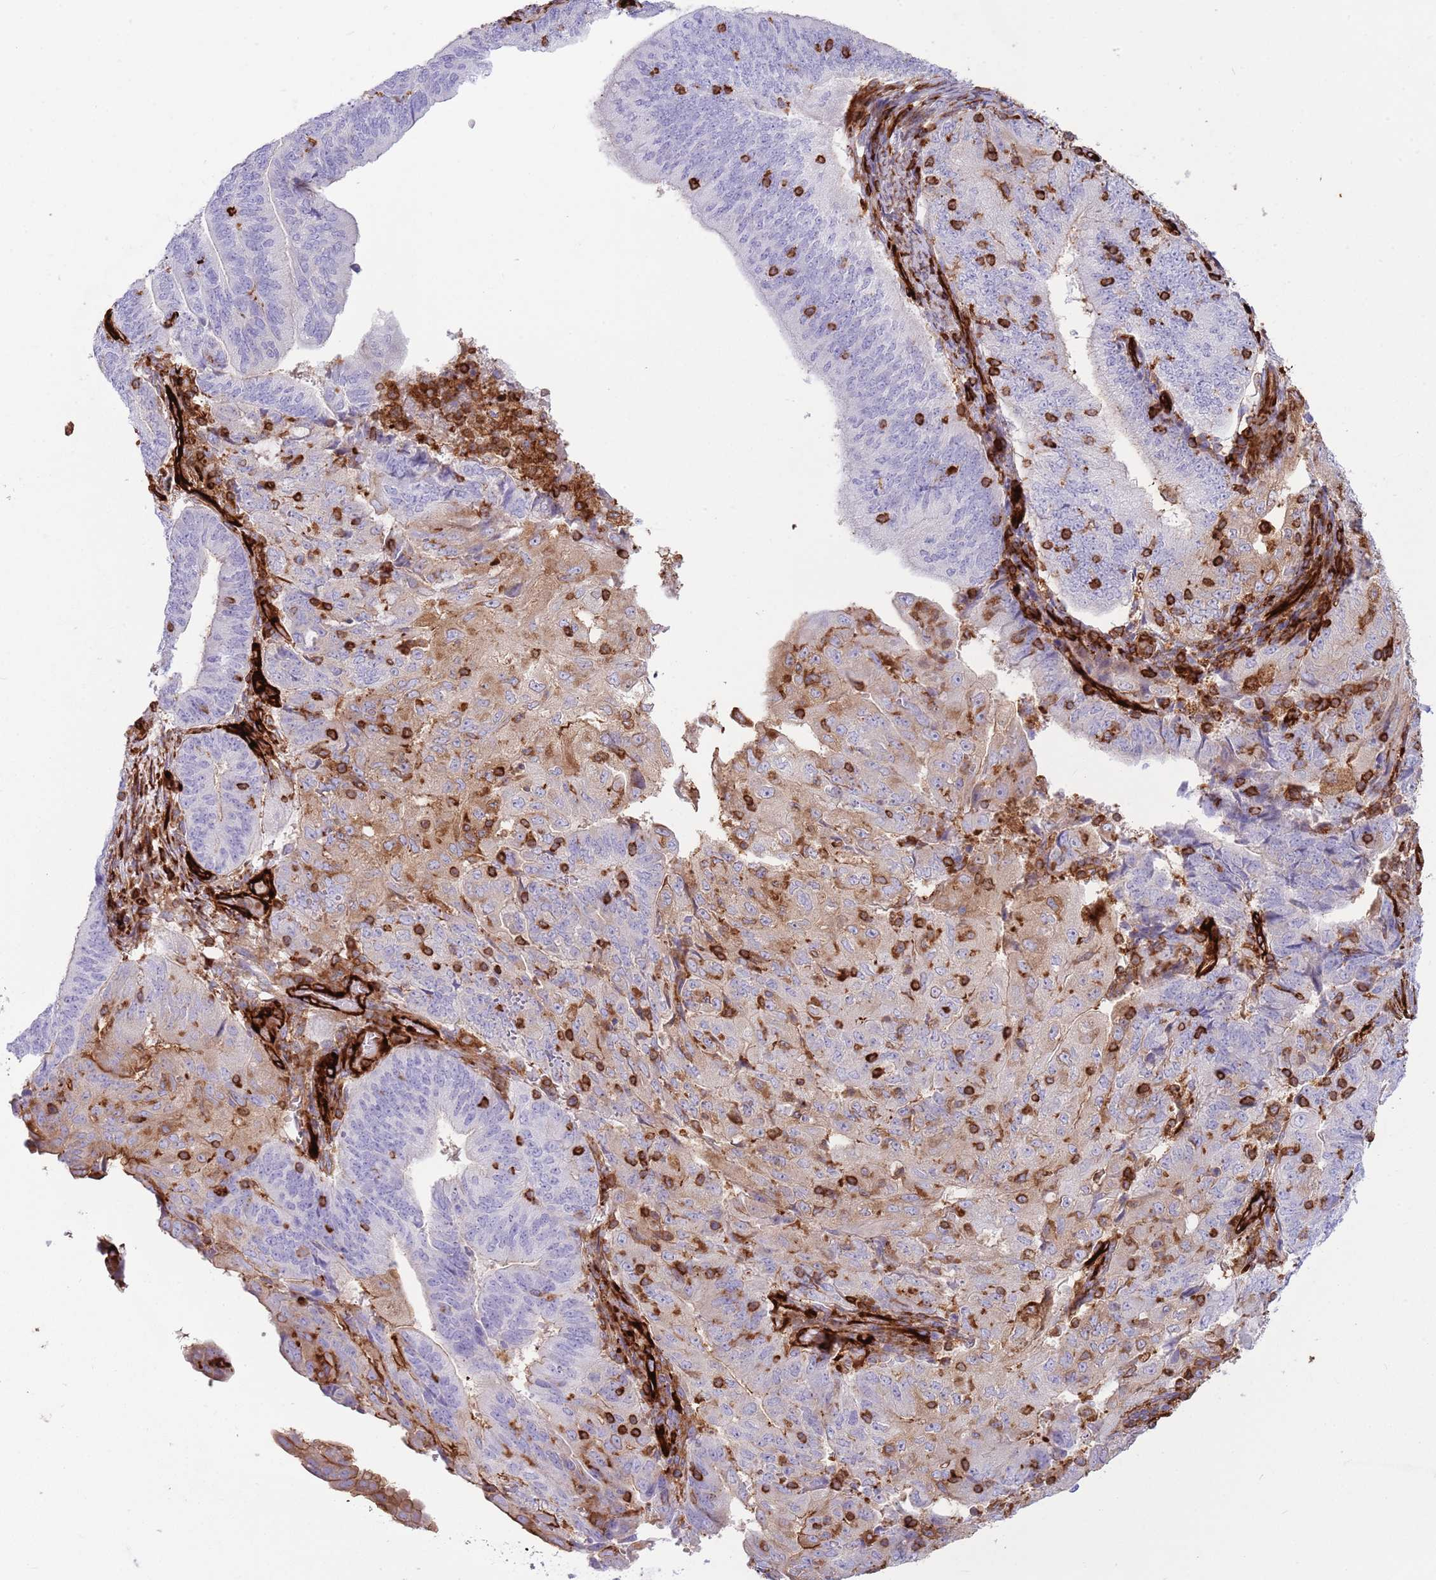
{"staining": {"intensity": "negative", "quantity": "none", "location": "none"}, "tissue": "endometrial cancer", "cell_type": "Tumor cells", "image_type": "cancer", "snomed": [{"axis": "morphology", "description": "Adenocarcinoma, NOS"}, {"axis": "topography", "description": "Endometrium"}], "caption": "DAB immunohistochemical staining of human adenocarcinoma (endometrial) displays no significant expression in tumor cells.", "gene": "KBTBD7", "patient": {"sex": "female", "age": 70}}